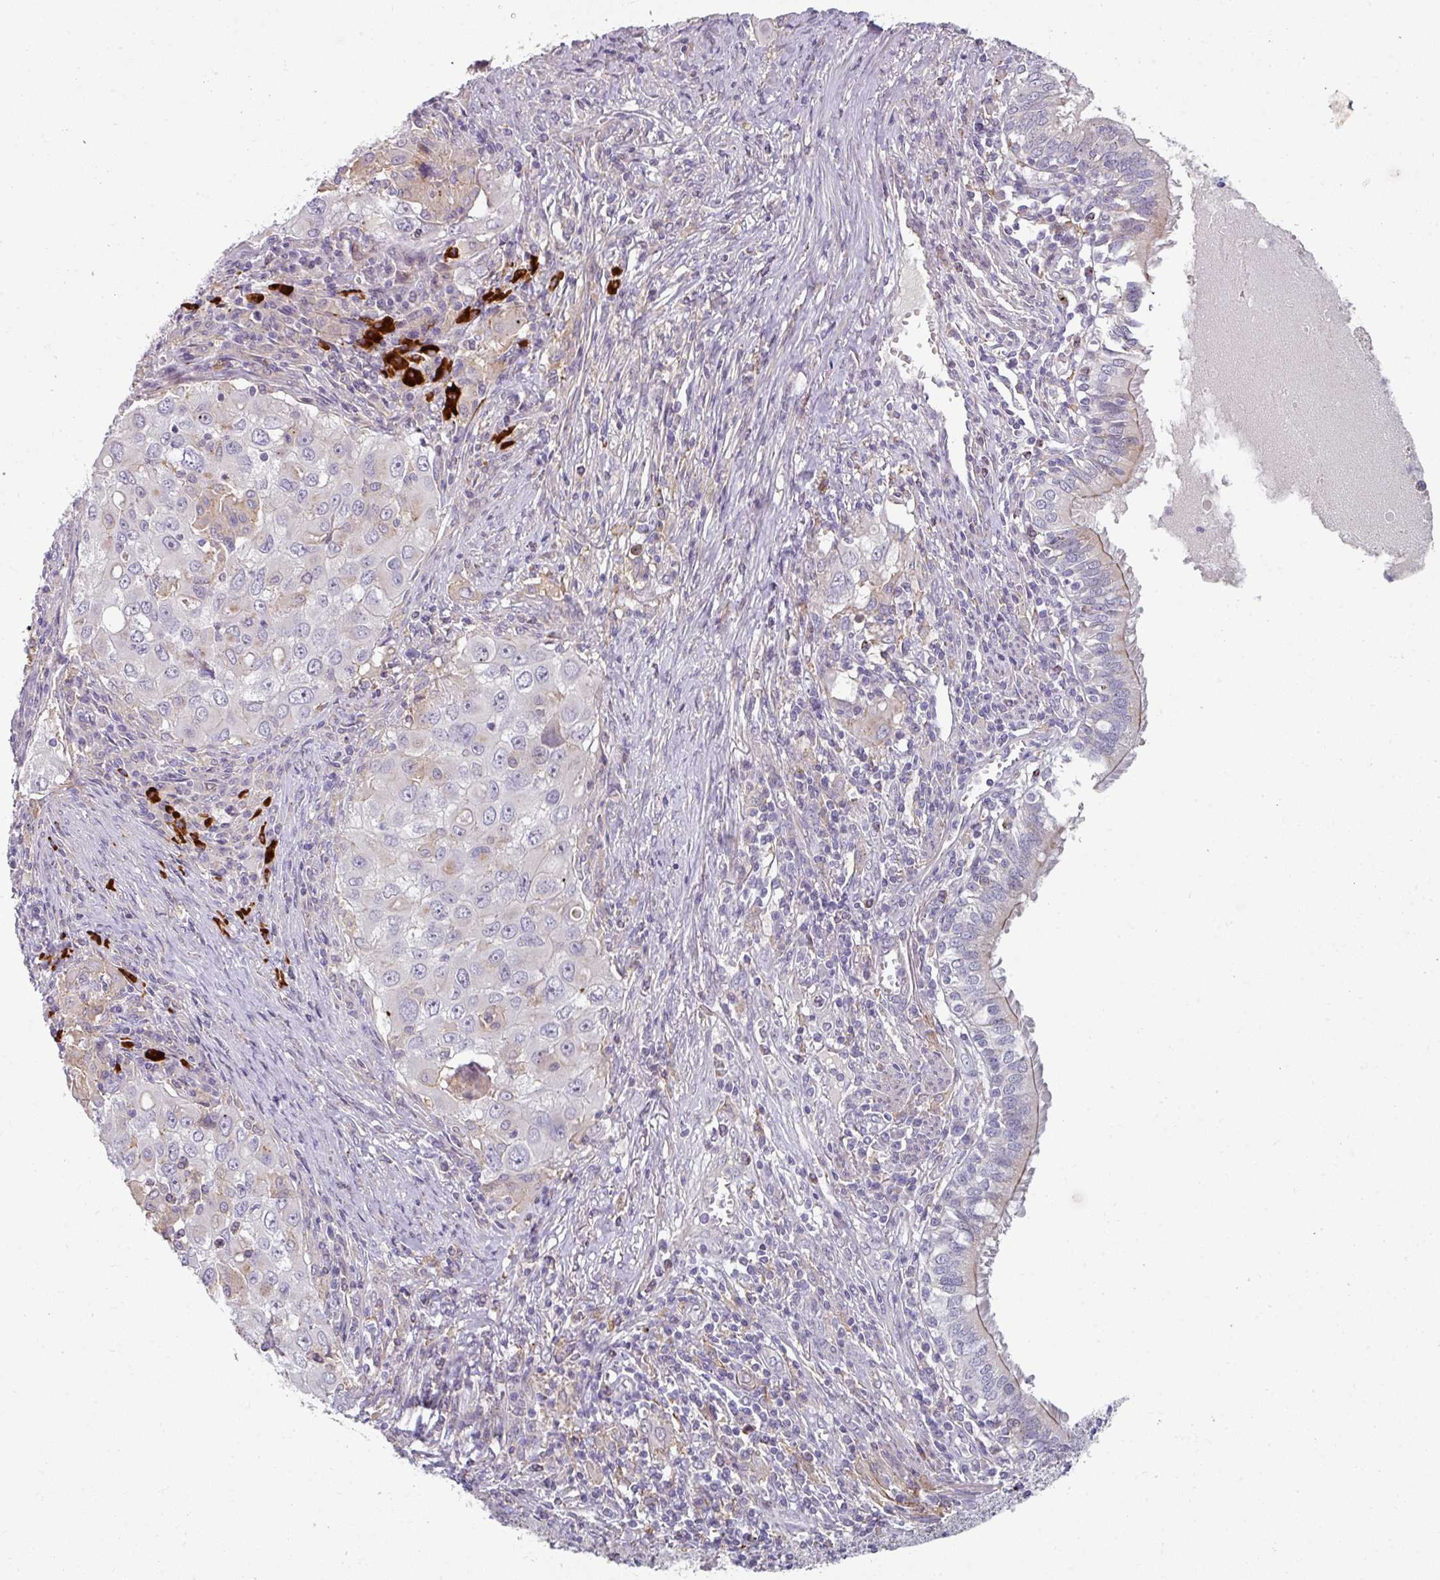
{"staining": {"intensity": "negative", "quantity": "none", "location": "none"}, "tissue": "lung cancer", "cell_type": "Tumor cells", "image_type": "cancer", "snomed": [{"axis": "morphology", "description": "Adenocarcinoma, NOS"}, {"axis": "morphology", "description": "Adenocarcinoma, metastatic, NOS"}, {"axis": "topography", "description": "Lymph node"}, {"axis": "topography", "description": "Lung"}], "caption": "An immunohistochemistry (IHC) image of lung cancer is shown. There is no staining in tumor cells of lung cancer.", "gene": "WSB2", "patient": {"sex": "female", "age": 42}}